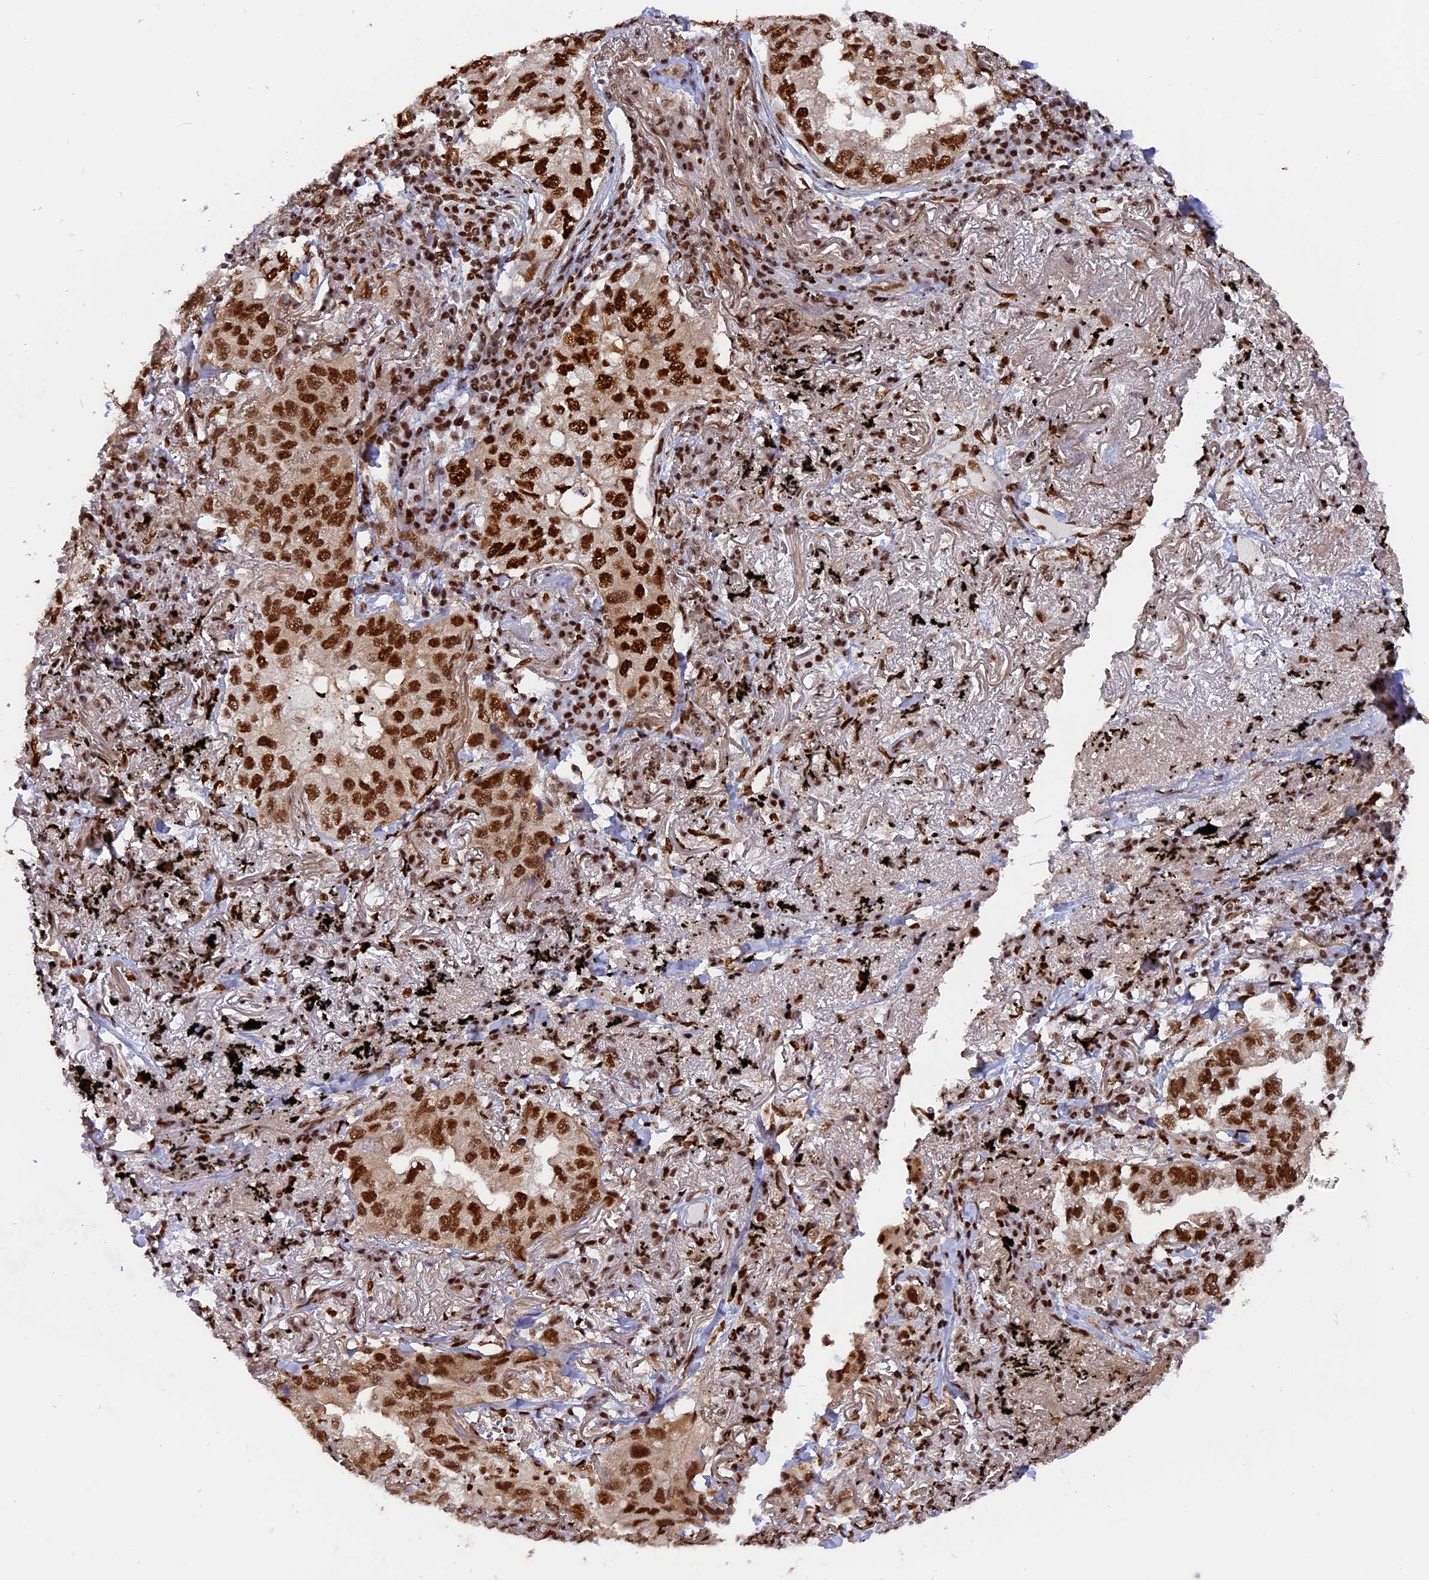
{"staining": {"intensity": "strong", "quantity": ">75%", "location": "nuclear"}, "tissue": "lung cancer", "cell_type": "Tumor cells", "image_type": "cancer", "snomed": [{"axis": "morphology", "description": "Adenocarcinoma, NOS"}, {"axis": "topography", "description": "Lung"}], "caption": "IHC (DAB (3,3'-diaminobenzidine)) staining of human lung cancer (adenocarcinoma) exhibits strong nuclear protein expression in about >75% of tumor cells. Nuclei are stained in blue.", "gene": "RAMAC", "patient": {"sex": "male", "age": 65}}